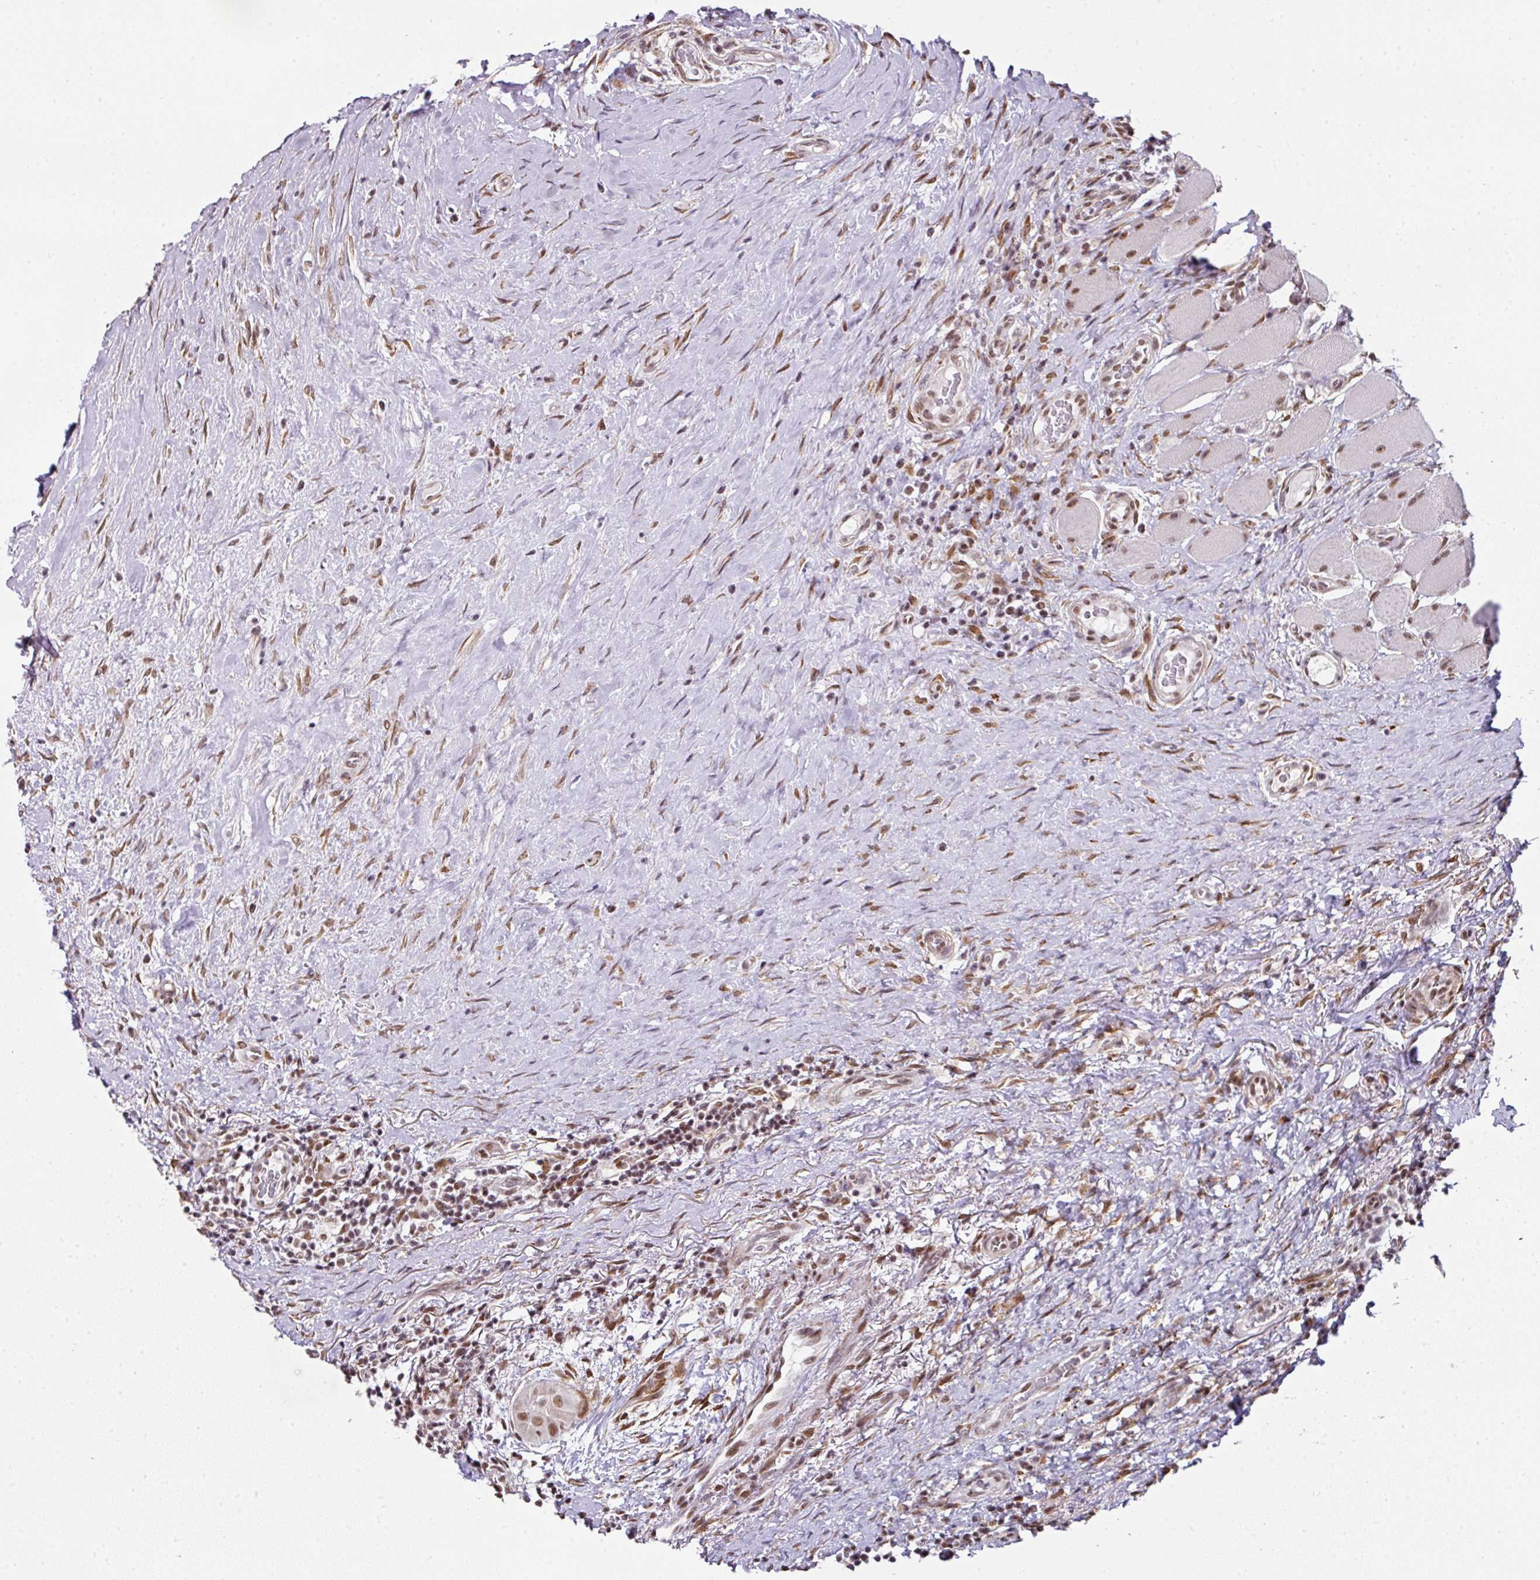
{"staining": {"intensity": "moderate", "quantity": ">75%", "location": "nuclear"}, "tissue": "thyroid cancer", "cell_type": "Tumor cells", "image_type": "cancer", "snomed": [{"axis": "morphology", "description": "Papillary adenocarcinoma, NOS"}, {"axis": "topography", "description": "Thyroid gland"}], "caption": "This micrograph displays thyroid cancer (papillary adenocarcinoma) stained with immunohistochemistry to label a protein in brown. The nuclear of tumor cells show moderate positivity for the protein. Nuclei are counter-stained blue.", "gene": "NFYA", "patient": {"sex": "female", "age": 59}}